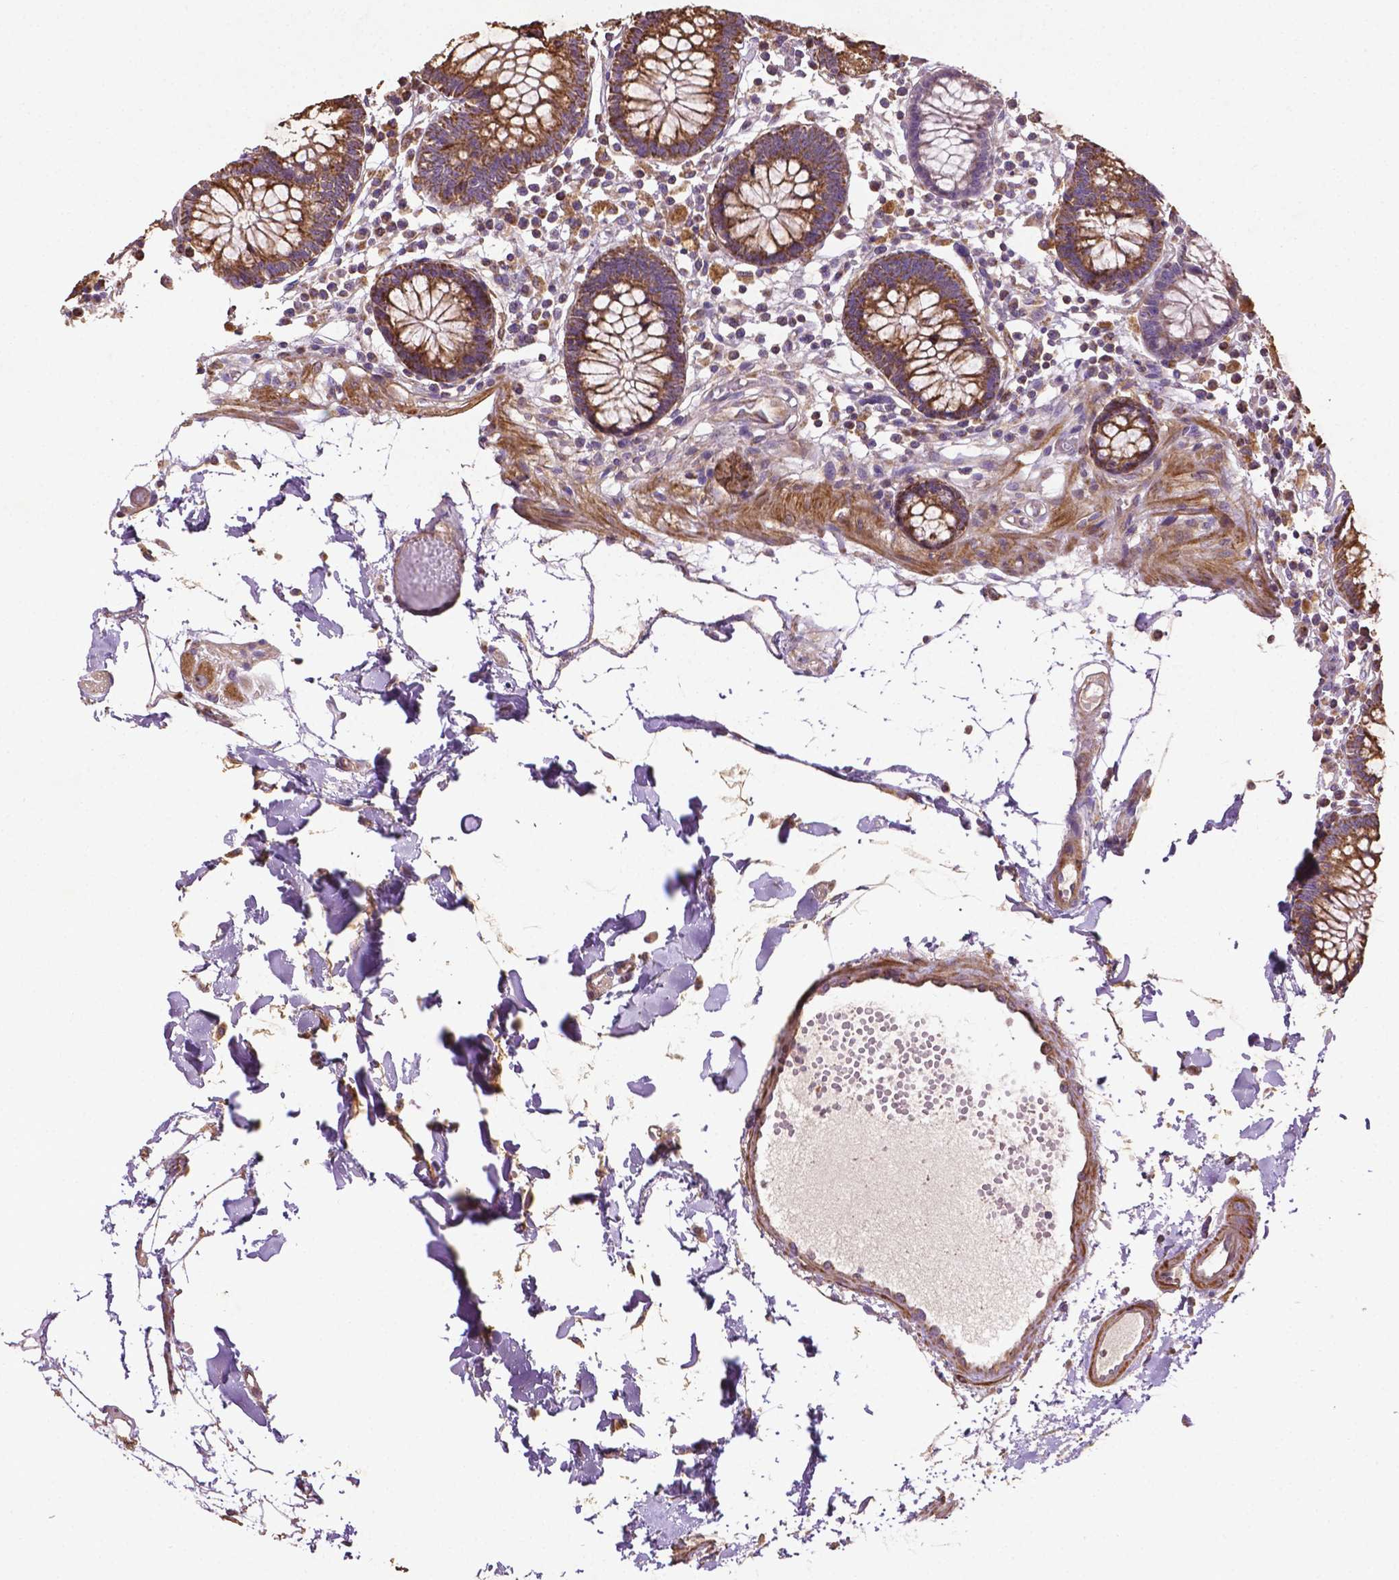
{"staining": {"intensity": "moderate", "quantity": ">75%", "location": "cytoplasmic/membranous"}, "tissue": "colon", "cell_type": "Endothelial cells", "image_type": "normal", "snomed": [{"axis": "morphology", "description": "Normal tissue, NOS"}, {"axis": "morphology", "description": "Adenocarcinoma, NOS"}, {"axis": "topography", "description": "Colon"}], "caption": "Endothelial cells reveal medium levels of moderate cytoplasmic/membranous positivity in approximately >75% of cells in unremarkable human colon.", "gene": "LRR1", "patient": {"sex": "male", "age": 83}}